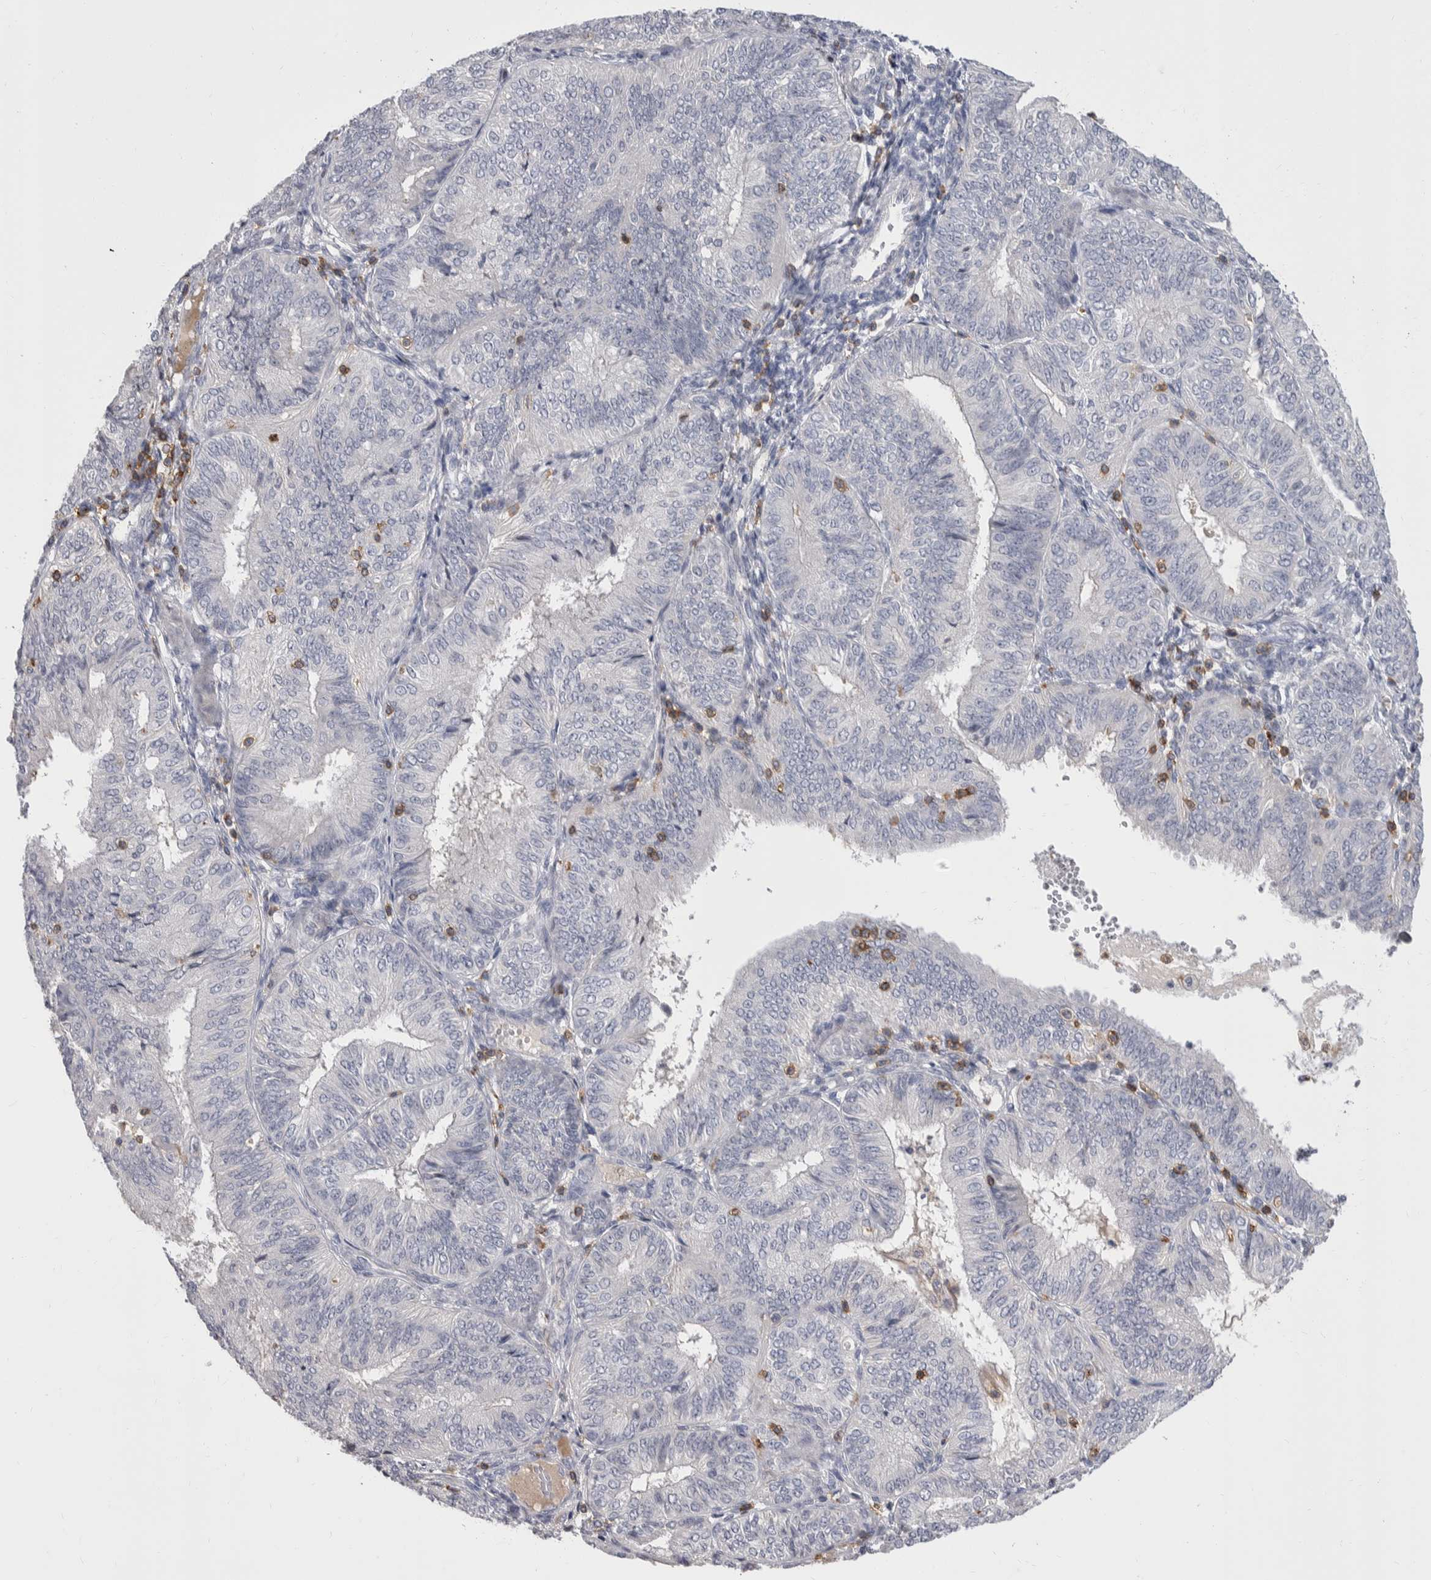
{"staining": {"intensity": "negative", "quantity": "none", "location": "none"}, "tissue": "endometrial cancer", "cell_type": "Tumor cells", "image_type": "cancer", "snomed": [{"axis": "morphology", "description": "Adenocarcinoma, NOS"}, {"axis": "topography", "description": "Endometrium"}], "caption": "Tumor cells show no significant protein staining in endometrial cancer.", "gene": "CEP295NL", "patient": {"sex": "female", "age": 58}}